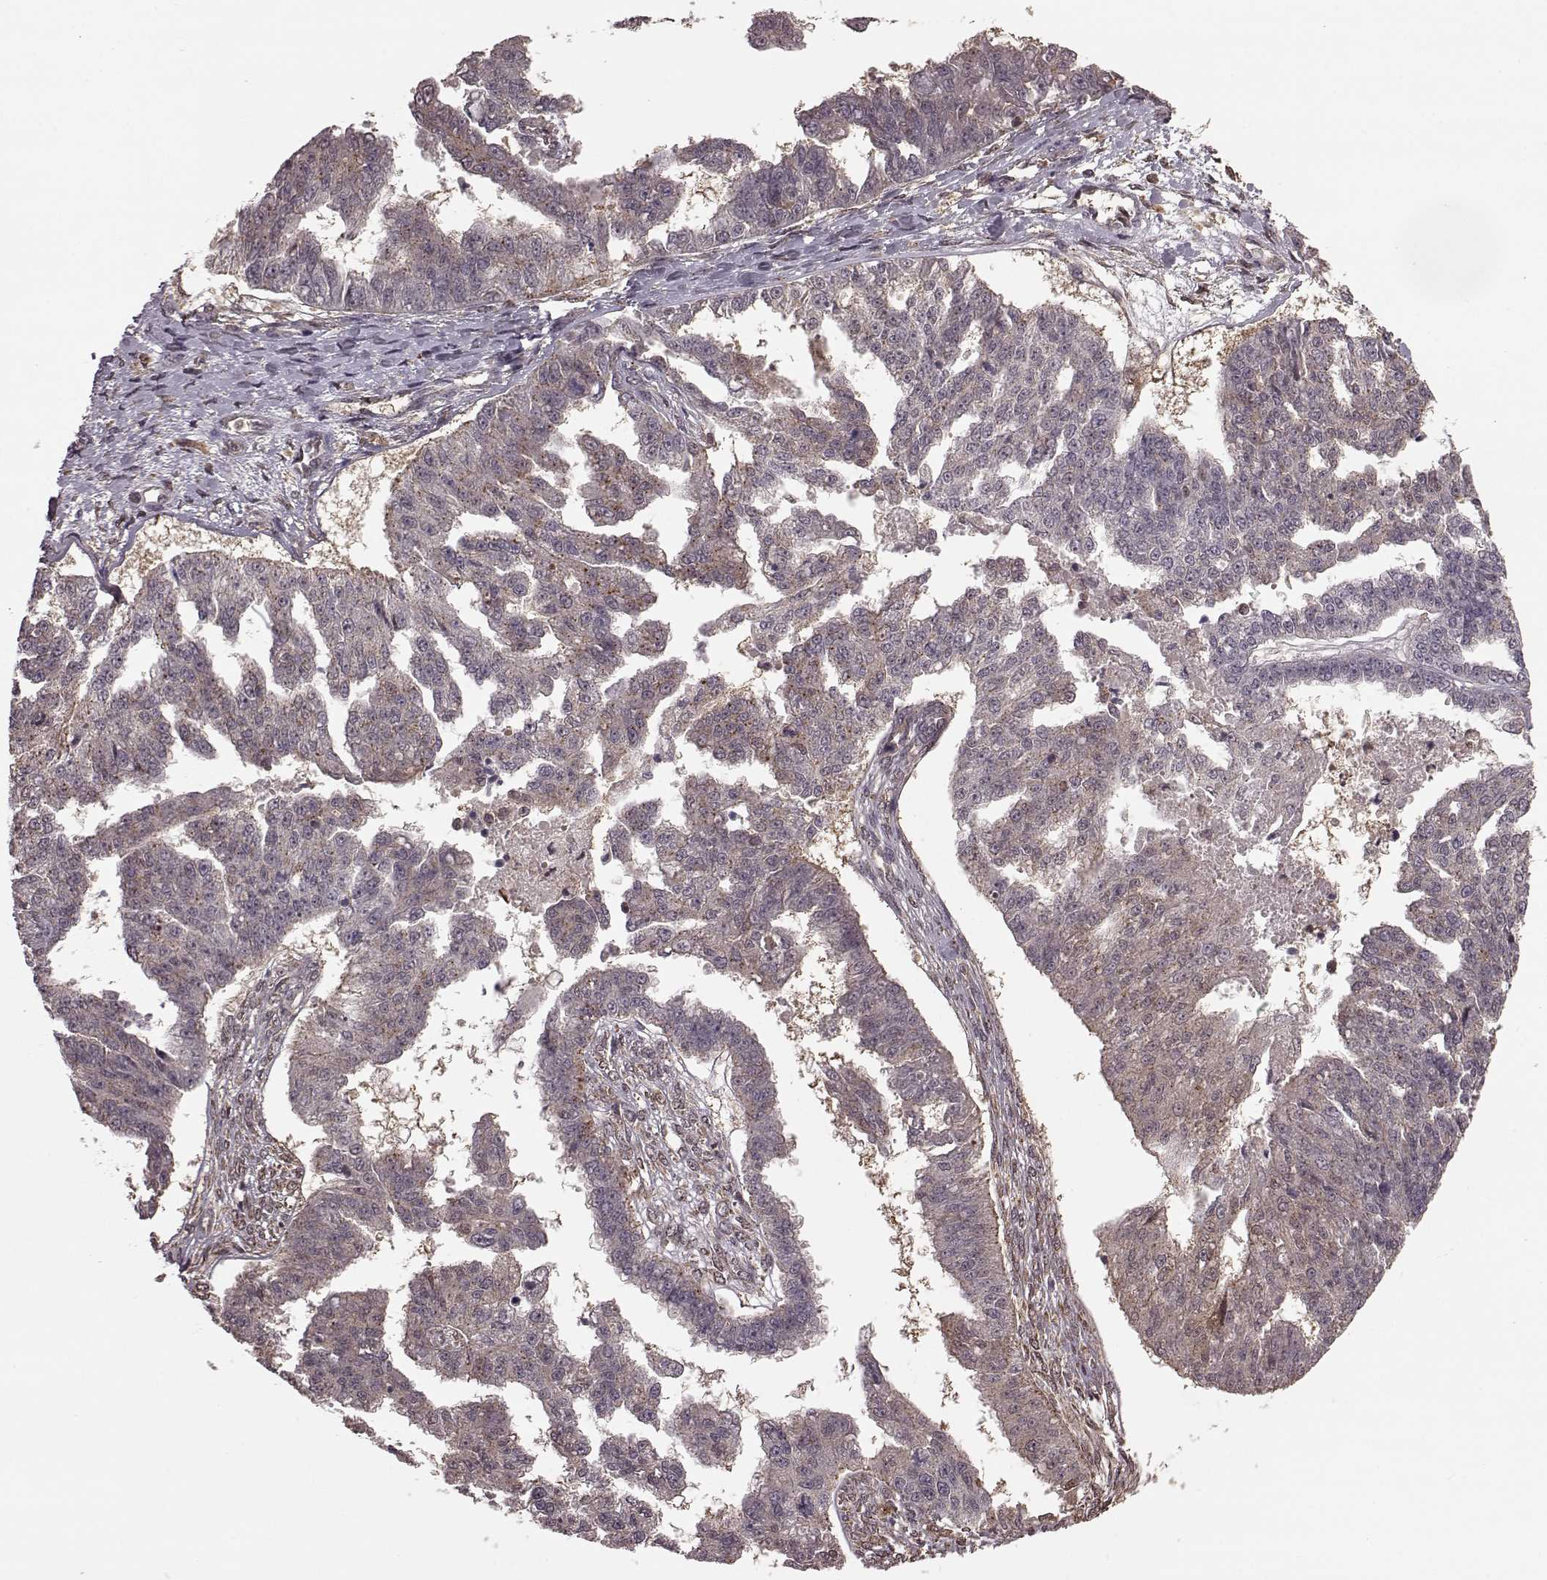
{"staining": {"intensity": "moderate", "quantity": "<25%", "location": "cytoplasmic/membranous"}, "tissue": "ovarian cancer", "cell_type": "Tumor cells", "image_type": "cancer", "snomed": [{"axis": "morphology", "description": "Cystadenocarcinoma, serous, NOS"}, {"axis": "topography", "description": "Ovary"}], "caption": "Moderate cytoplasmic/membranous positivity is identified in approximately <25% of tumor cells in ovarian cancer. Using DAB (brown) and hematoxylin (blue) stains, captured at high magnification using brightfield microscopy.", "gene": "GSS", "patient": {"sex": "female", "age": 58}}